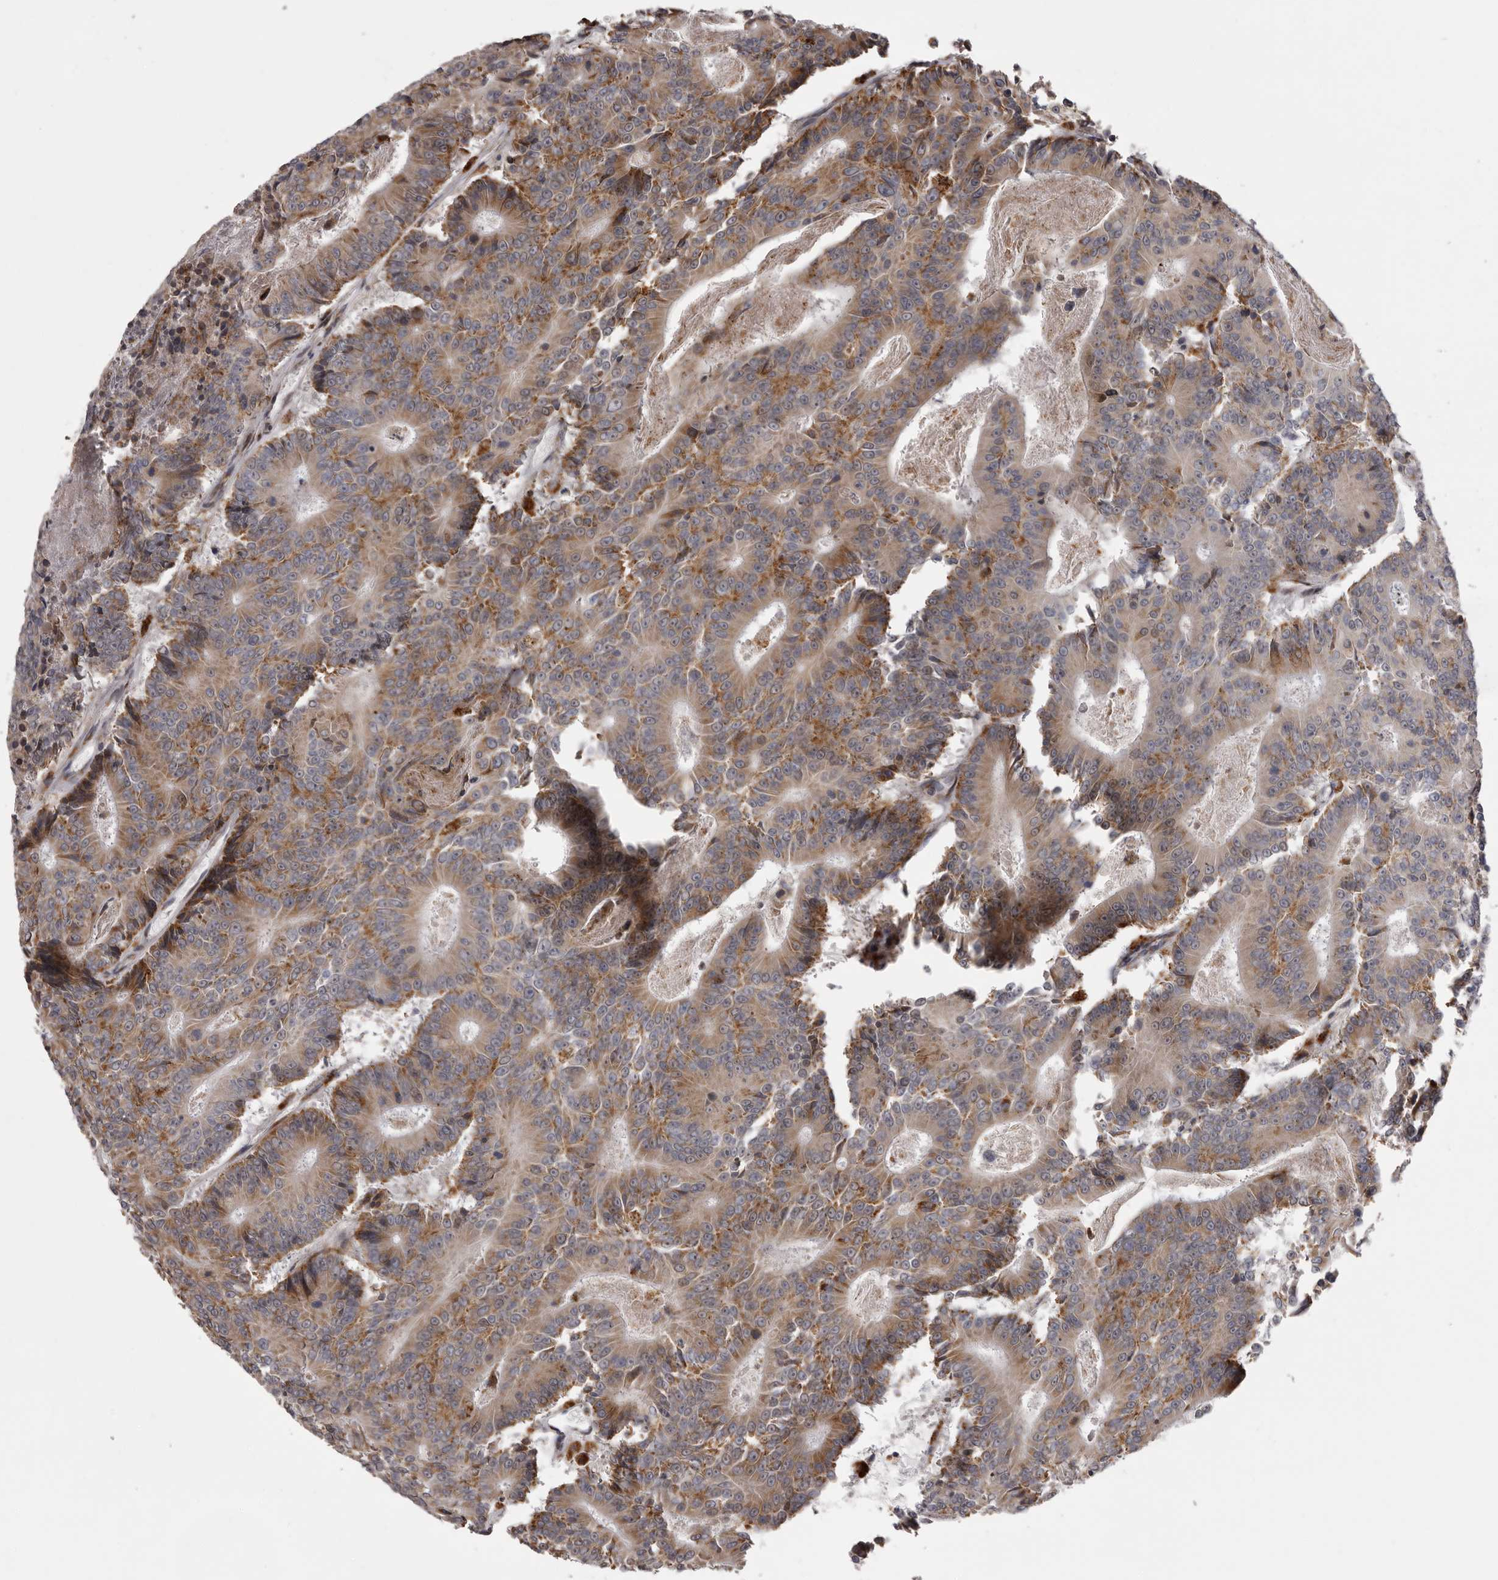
{"staining": {"intensity": "moderate", "quantity": ">75%", "location": "cytoplasmic/membranous"}, "tissue": "colorectal cancer", "cell_type": "Tumor cells", "image_type": "cancer", "snomed": [{"axis": "morphology", "description": "Adenocarcinoma, NOS"}, {"axis": "topography", "description": "Colon"}], "caption": "Moderate cytoplasmic/membranous protein expression is seen in approximately >75% of tumor cells in adenocarcinoma (colorectal).", "gene": "WDR47", "patient": {"sex": "male", "age": 83}}